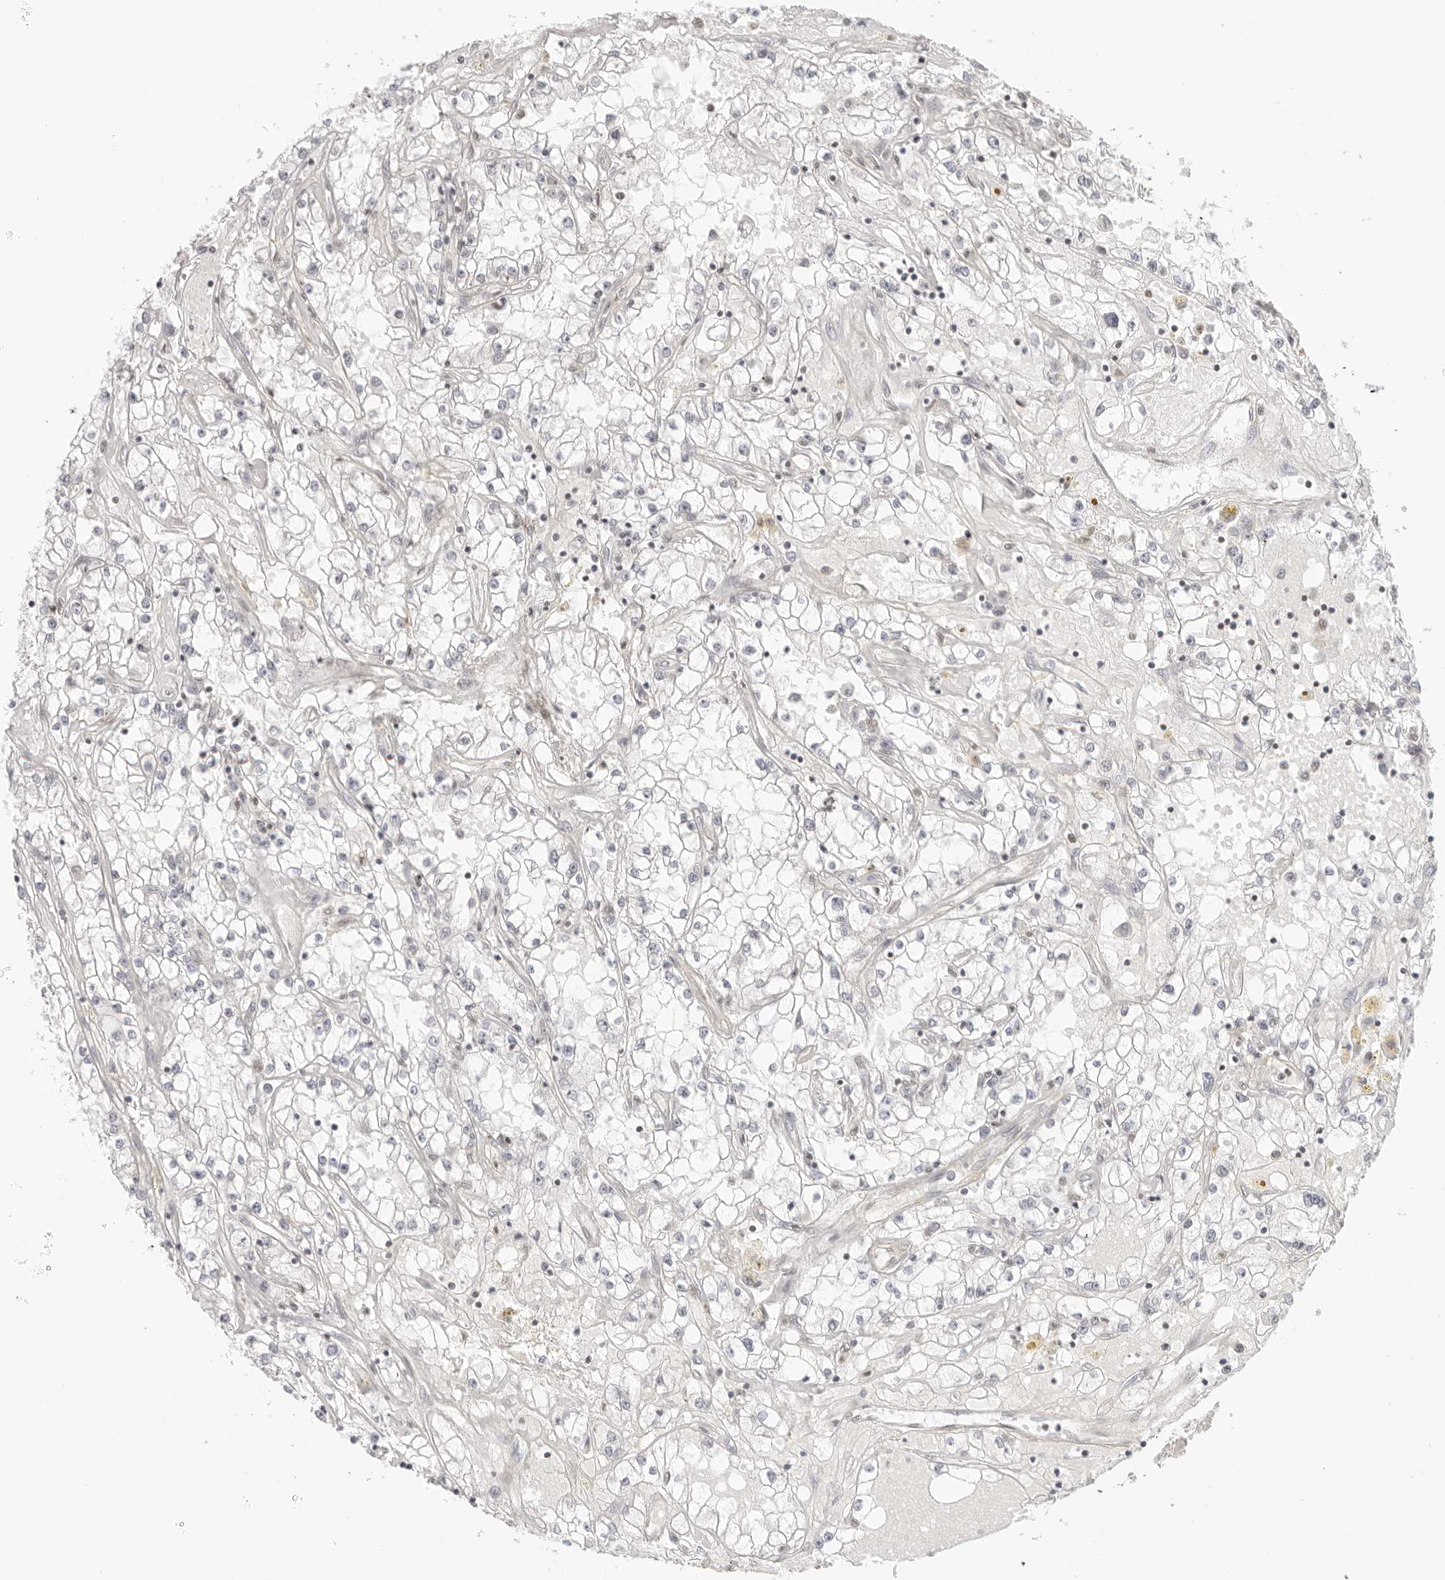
{"staining": {"intensity": "negative", "quantity": "none", "location": "none"}, "tissue": "renal cancer", "cell_type": "Tumor cells", "image_type": "cancer", "snomed": [{"axis": "morphology", "description": "Adenocarcinoma, NOS"}, {"axis": "topography", "description": "Kidney"}], "caption": "Immunohistochemical staining of human adenocarcinoma (renal) shows no significant positivity in tumor cells. Brightfield microscopy of immunohistochemistry (IHC) stained with DAB (brown) and hematoxylin (blue), captured at high magnification.", "gene": "TCIM", "patient": {"sex": "male", "age": 56}}